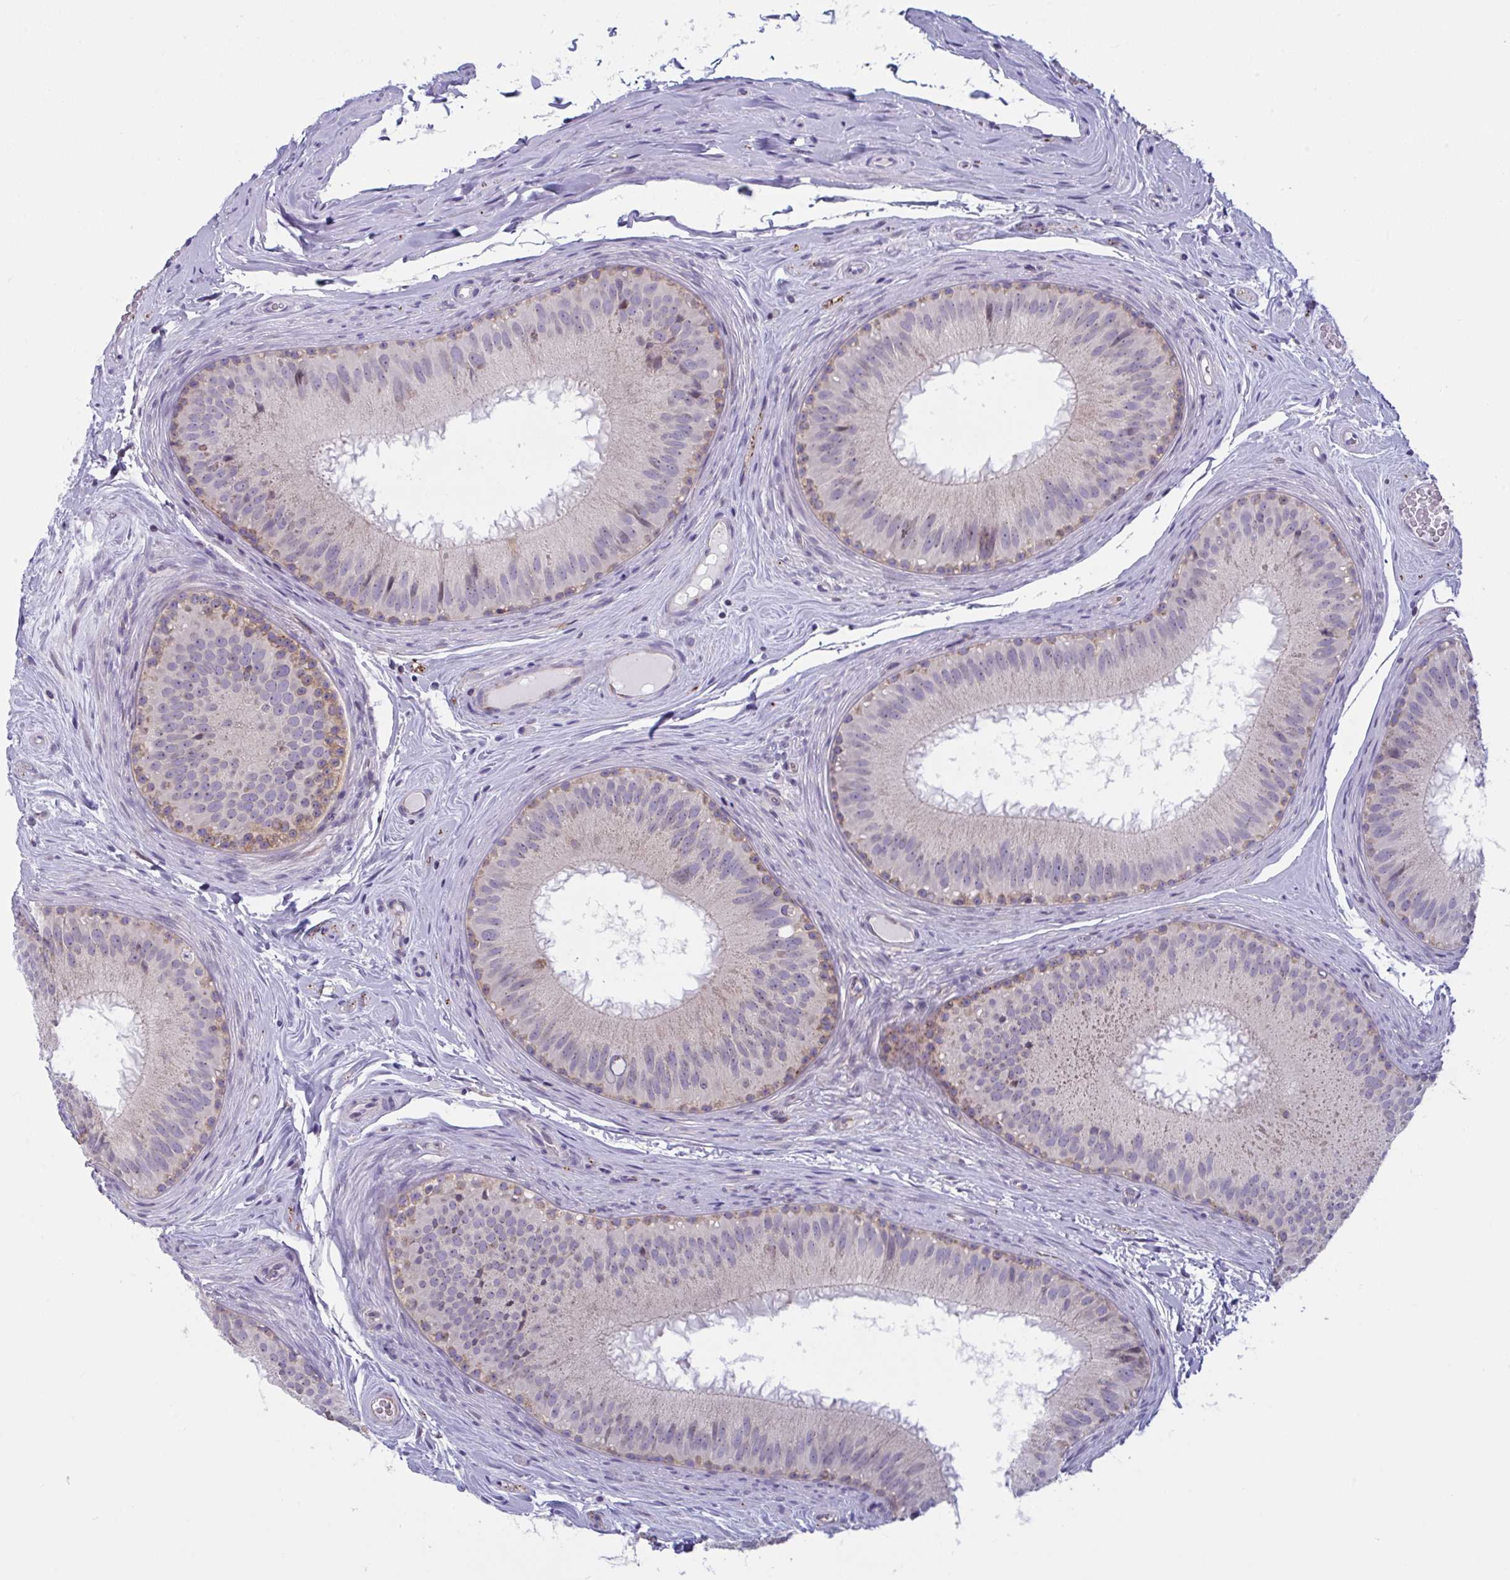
{"staining": {"intensity": "weak", "quantity": "<25%", "location": "cytoplasmic/membranous"}, "tissue": "epididymis", "cell_type": "Glandular cells", "image_type": "normal", "snomed": [{"axis": "morphology", "description": "Normal tissue, NOS"}, {"axis": "topography", "description": "Epididymis"}], "caption": "Immunohistochemical staining of normal epididymis shows no significant expression in glandular cells.", "gene": "TANK", "patient": {"sex": "male", "age": 44}}